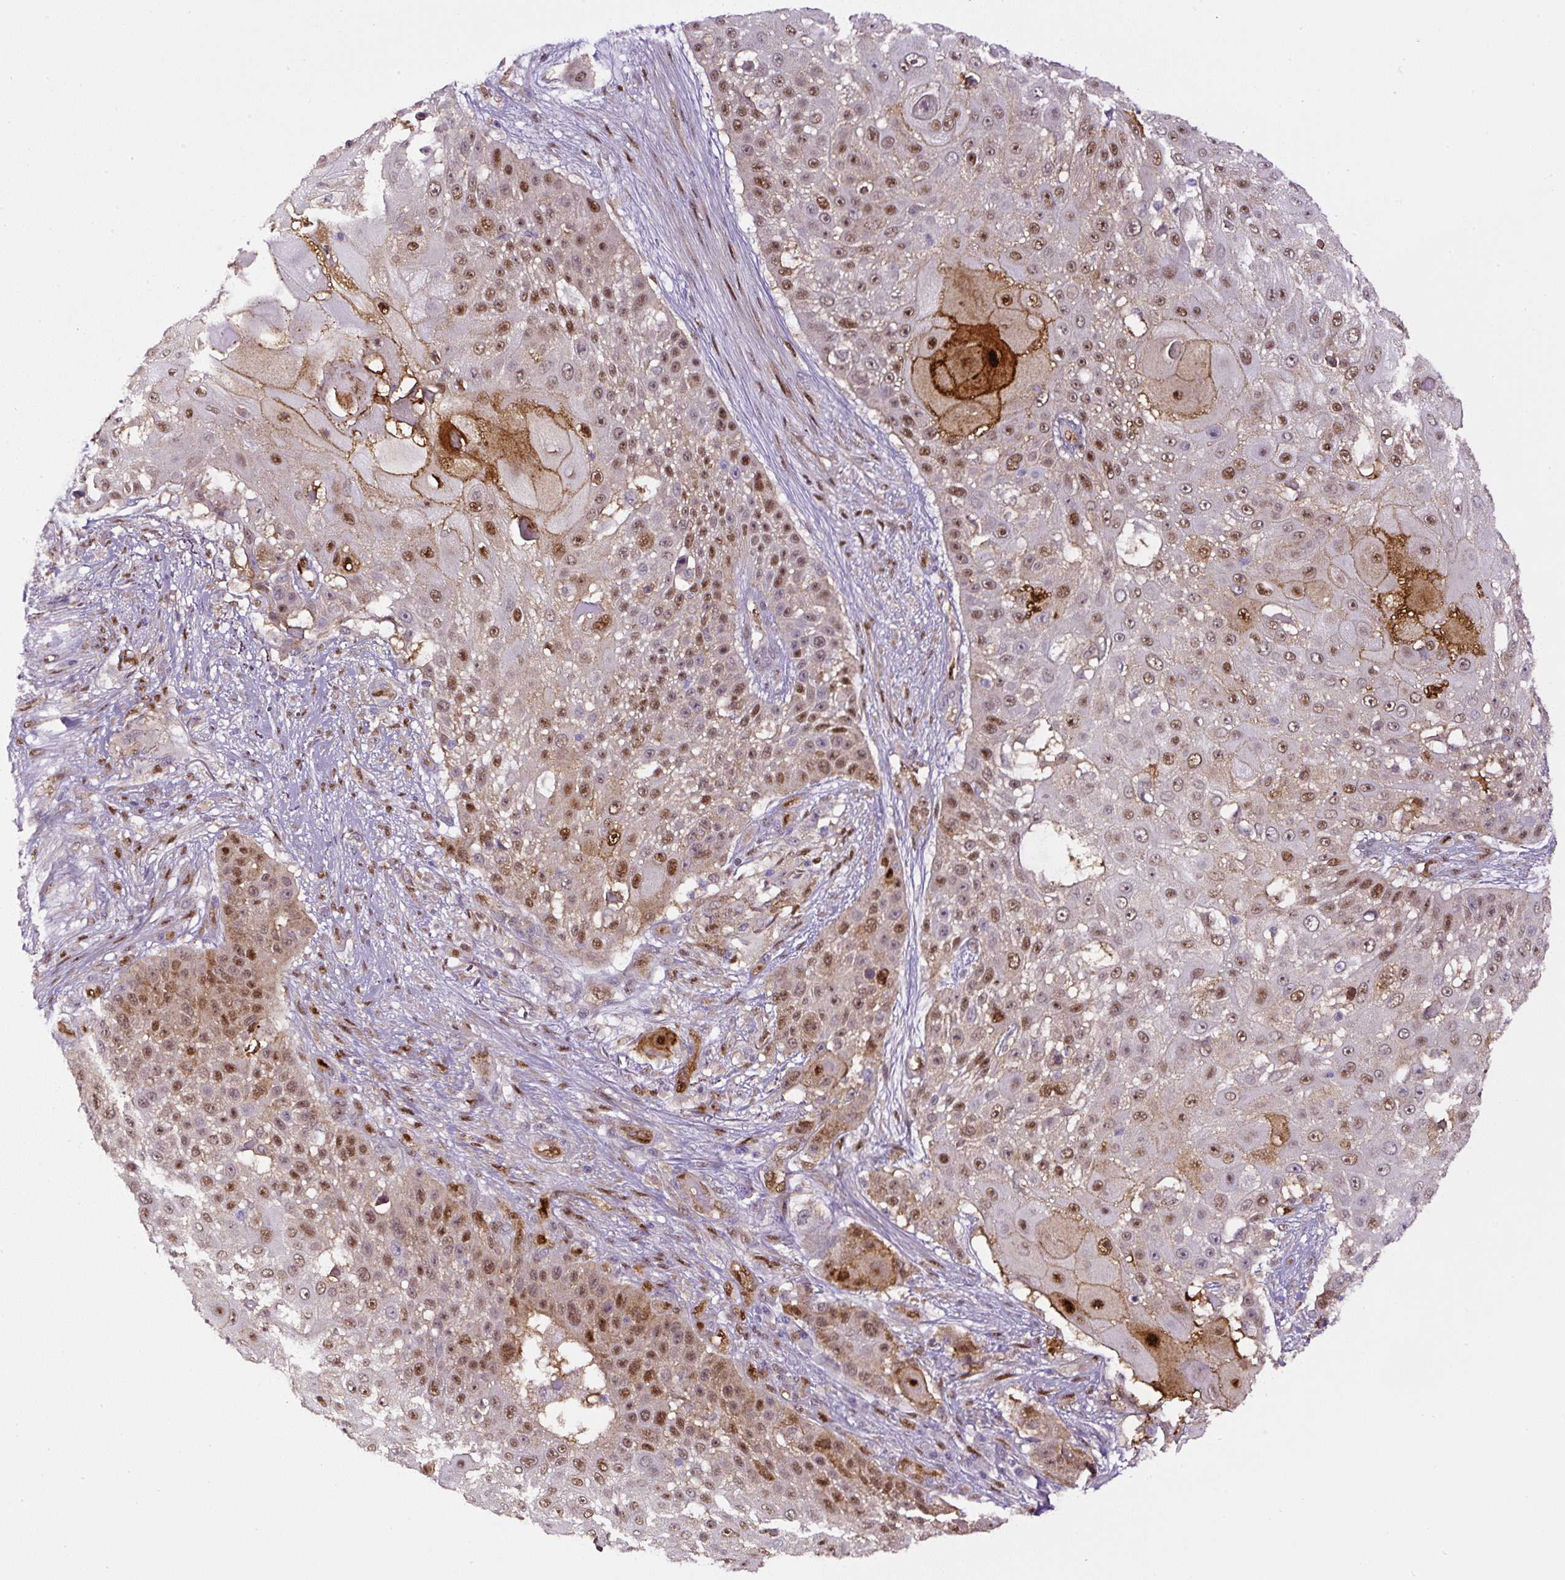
{"staining": {"intensity": "moderate", "quantity": "25%-75%", "location": "cytoplasmic/membranous,nuclear"}, "tissue": "skin cancer", "cell_type": "Tumor cells", "image_type": "cancer", "snomed": [{"axis": "morphology", "description": "Squamous cell carcinoma, NOS"}, {"axis": "topography", "description": "Skin"}], "caption": "Immunohistochemistry (DAB (3,3'-diaminobenzidine)) staining of skin cancer (squamous cell carcinoma) demonstrates moderate cytoplasmic/membranous and nuclear protein positivity in approximately 25%-75% of tumor cells. (brown staining indicates protein expression, while blue staining denotes nuclei).", "gene": "ANXA1", "patient": {"sex": "female", "age": 86}}